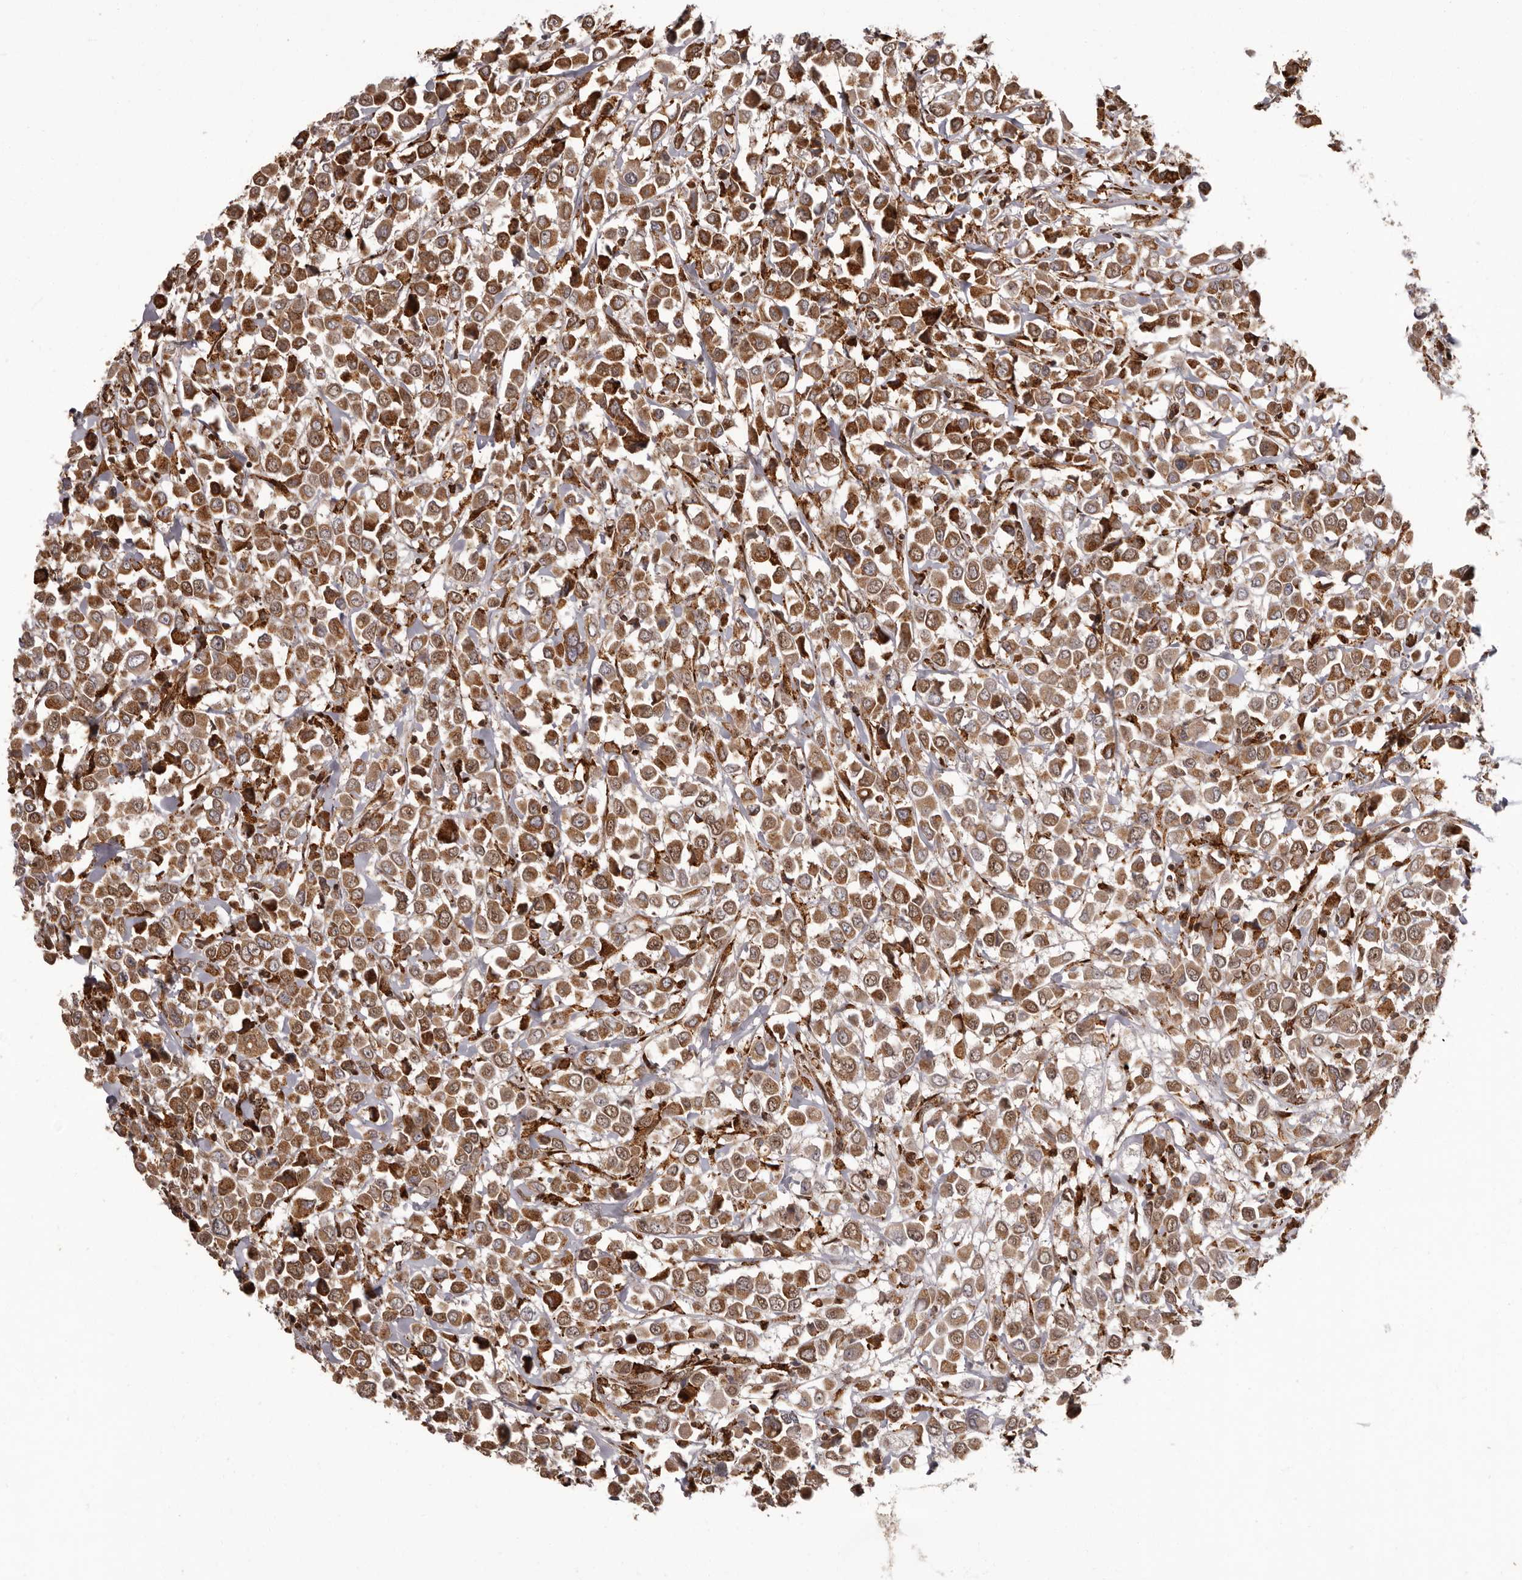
{"staining": {"intensity": "moderate", "quantity": ">75%", "location": "cytoplasmic/membranous"}, "tissue": "breast cancer", "cell_type": "Tumor cells", "image_type": "cancer", "snomed": [{"axis": "morphology", "description": "Duct carcinoma"}, {"axis": "topography", "description": "Breast"}], "caption": "This is an image of immunohistochemistry (IHC) staining of infiltrating ductal carcinoma (breast), which shows moderate expression in the cytoplasmic/membranous of tumor cells.", "gene": "IL32", "patient": {"sex": "female", "age": 61}}